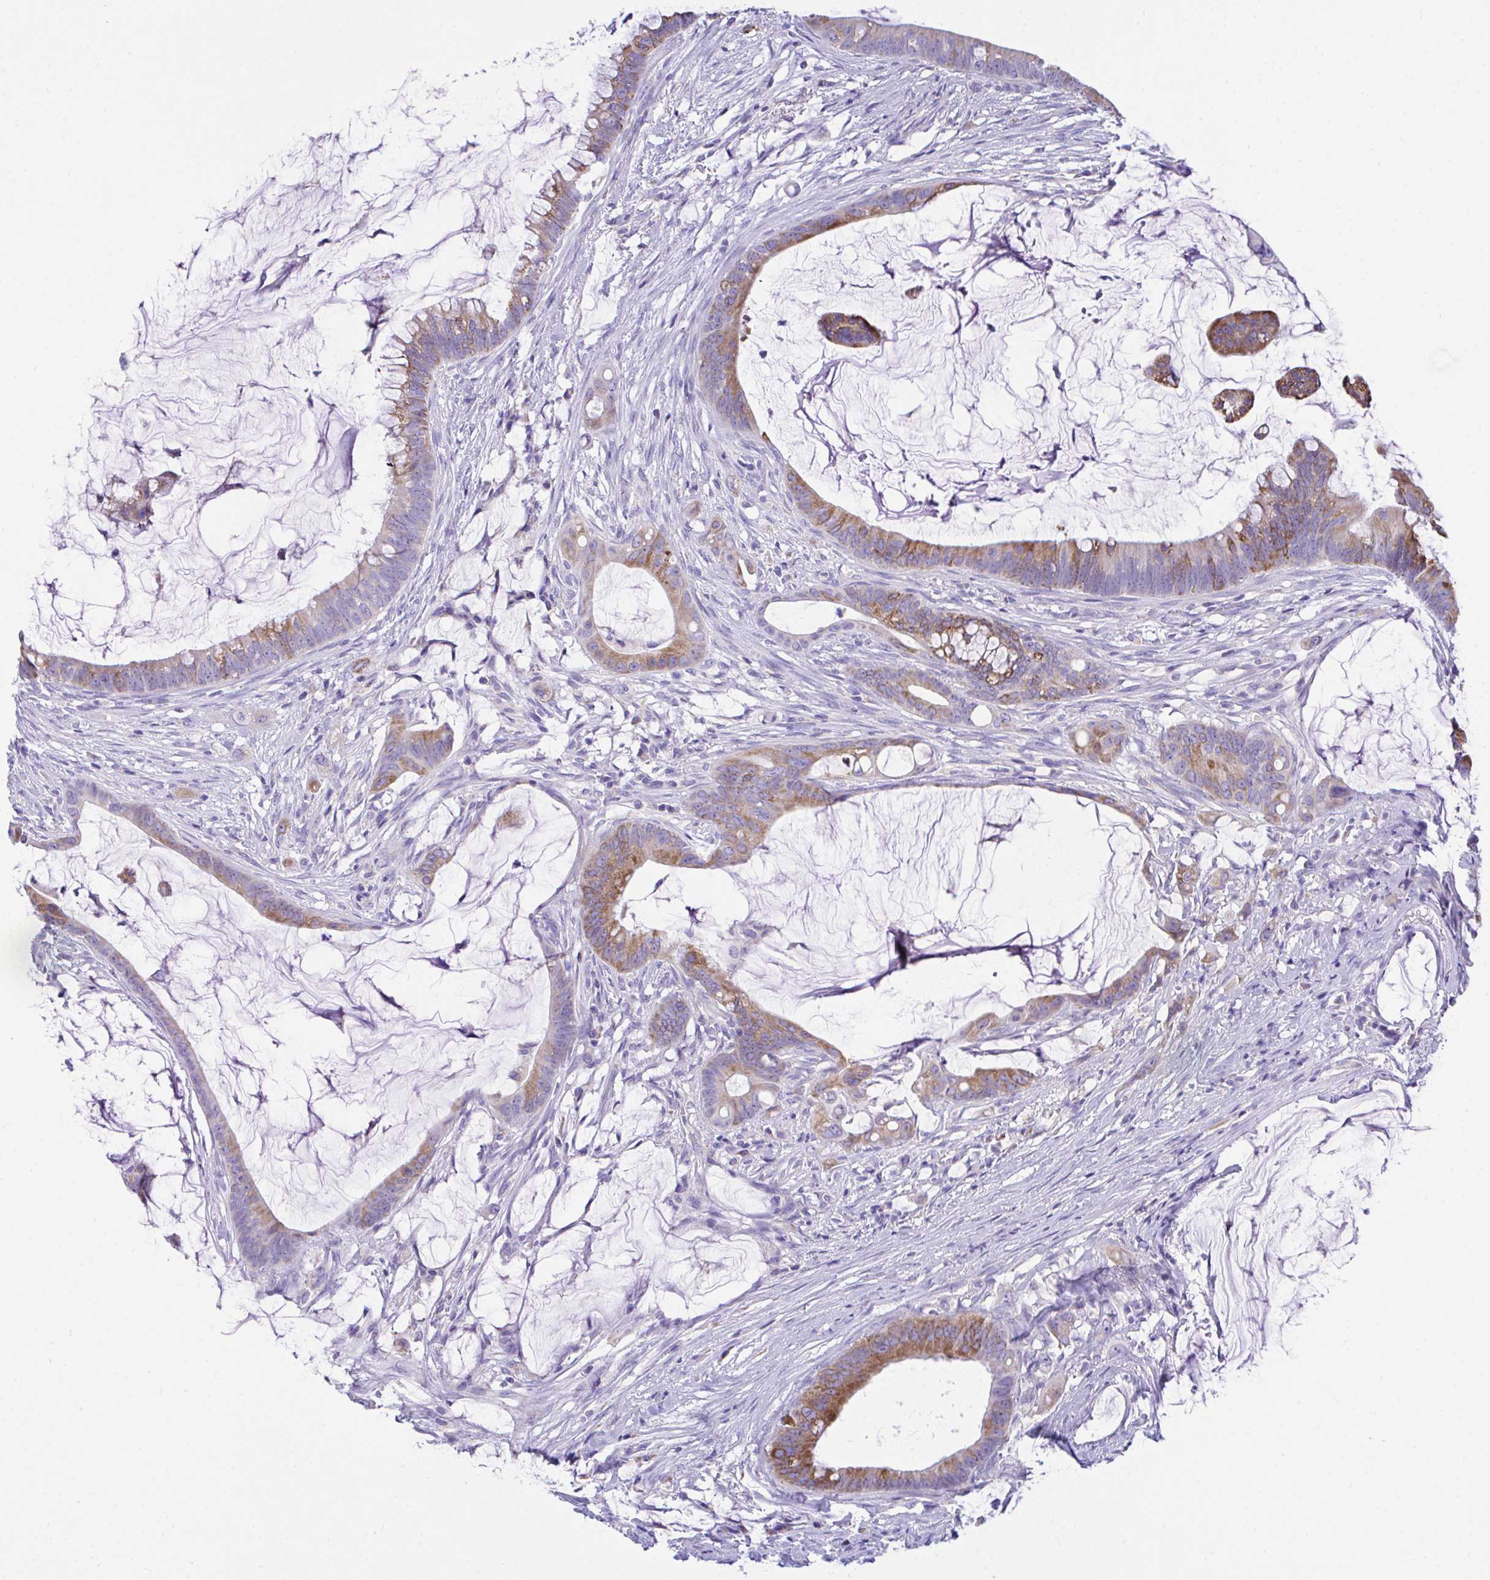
{"staining": {"intensity": "moderate", "quantity": ">75%", "location": "cytoplasmic/membranous"}, "tissue": "colorectal cancer", "cell_type": "Tumor cells", "image_type": "cancer", "snomed": [{"axis": "morphology", "description": "Adenocarcinoma, NOS"}, {"axis": "topography", "description": "Colon"}], "caption": "Protein analysis of colorectal cancer tissue shows moderate cytoplasmic/membranous positivity in about >75% of tumor cells. The staining was performed using DAB to visualize the protein expression in brown, while the nuclei were stained in blue with hematoxylin (Magnification: 20x).", "gene": "NLRP8", "patient": {"sex": "male", "age": 62}}